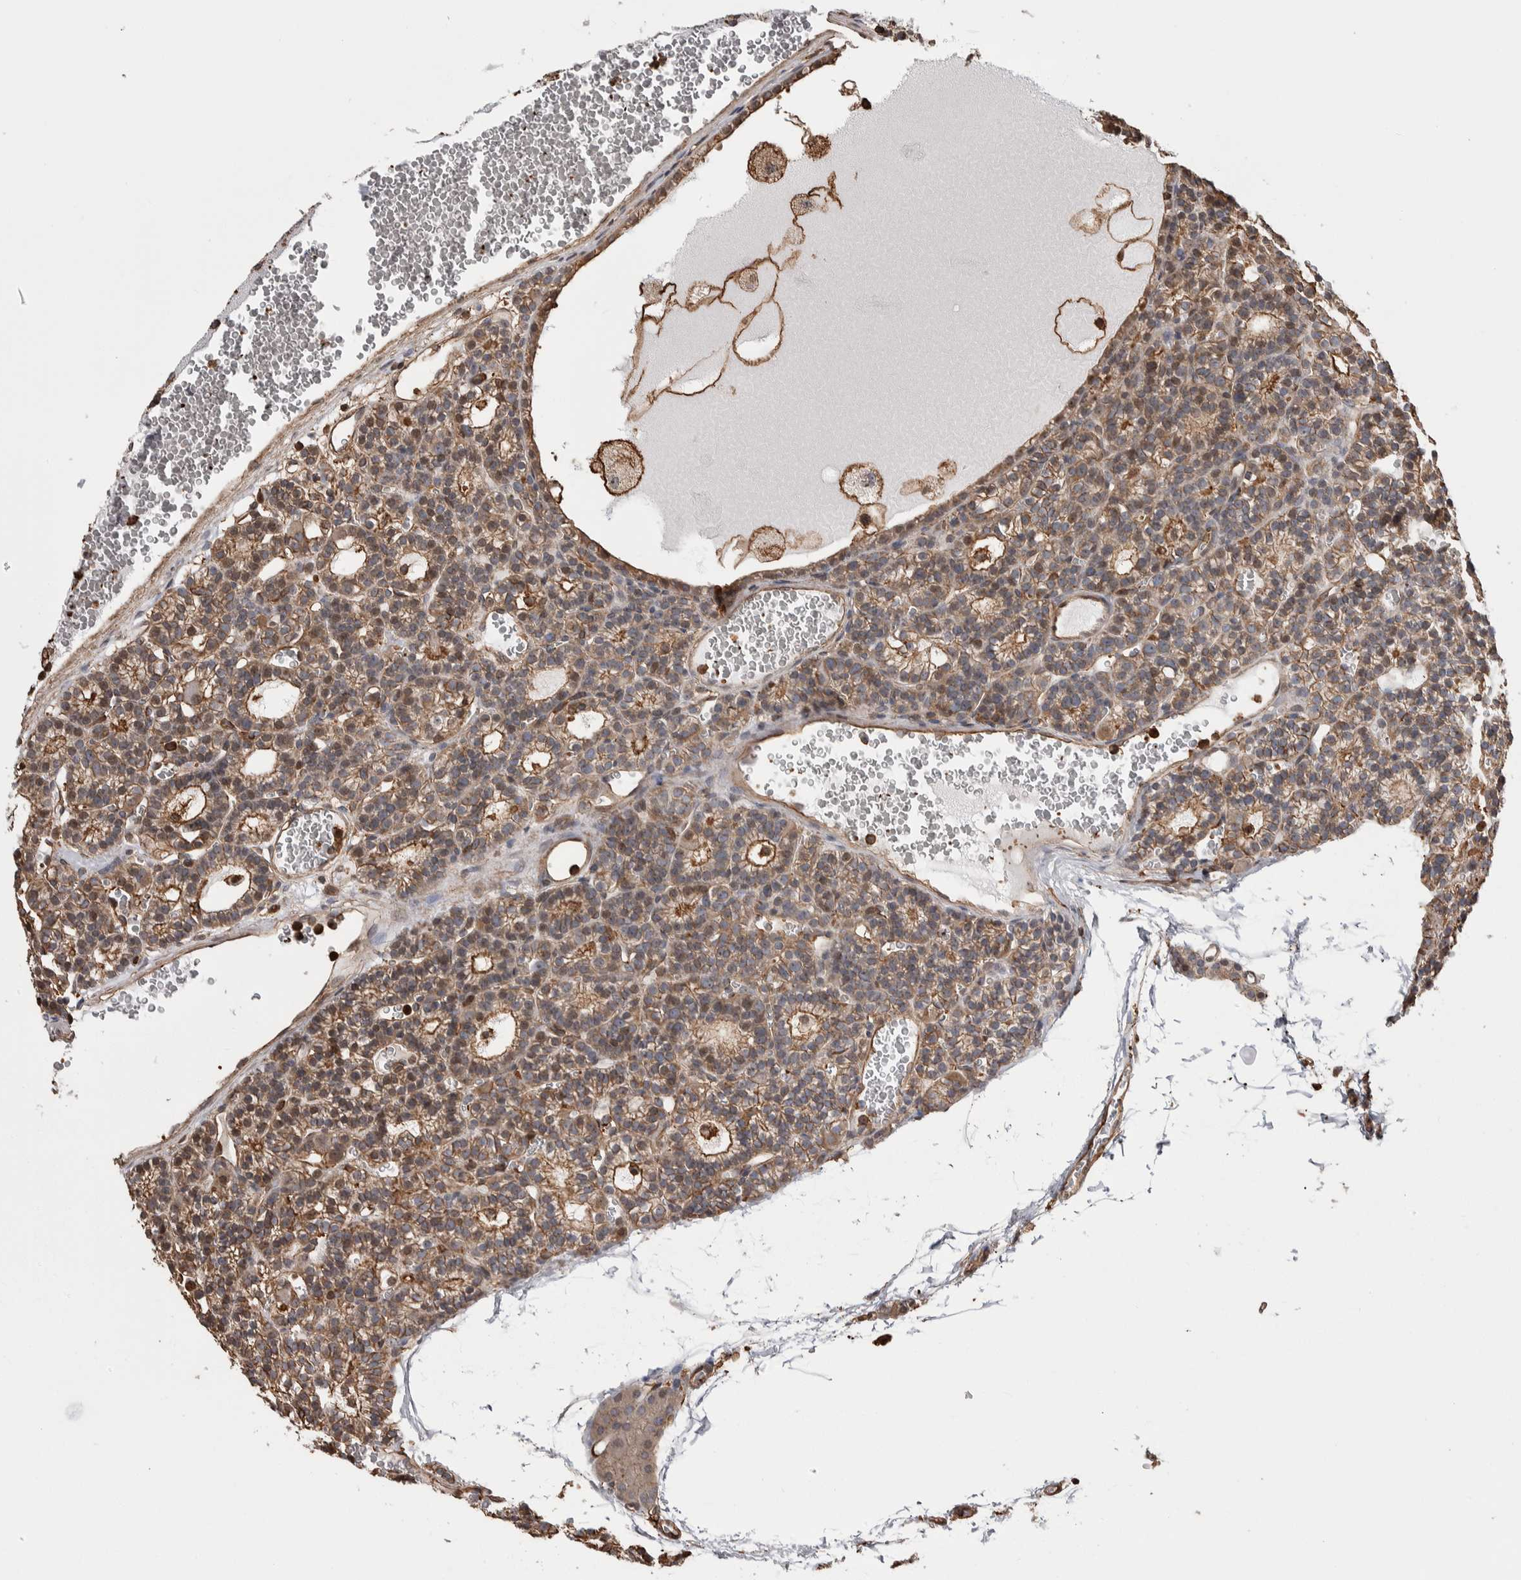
{"staining": {"intensity": "moderate", "quantity": ">75%", "location": "cytoplasmic/membranous"}, "tissue": "parathyroid gland", "cell_type": "Glandular cells", "image_type": "normal", "snomed": [{"axis": "morphology", "description": "Normal tissue, NOS"}, {"axis": "morphology", "description": "Adenoma, NOS"}, {"axis": "topography", "description": "Parathyroid gland"}], "caption": "A medium amount of moderate cytoplasmic/membranous positivity is seen in about >75% of glandular cells in normal parathyroid gland. The staining was performed using DAB (3,3'-diaminobenzidine), with brown indicating positive protein expression. Nuclei are stained blue with hematoxylin.", "gene": "ENPP2", "patient": {"sex": "female", "age": 58}}